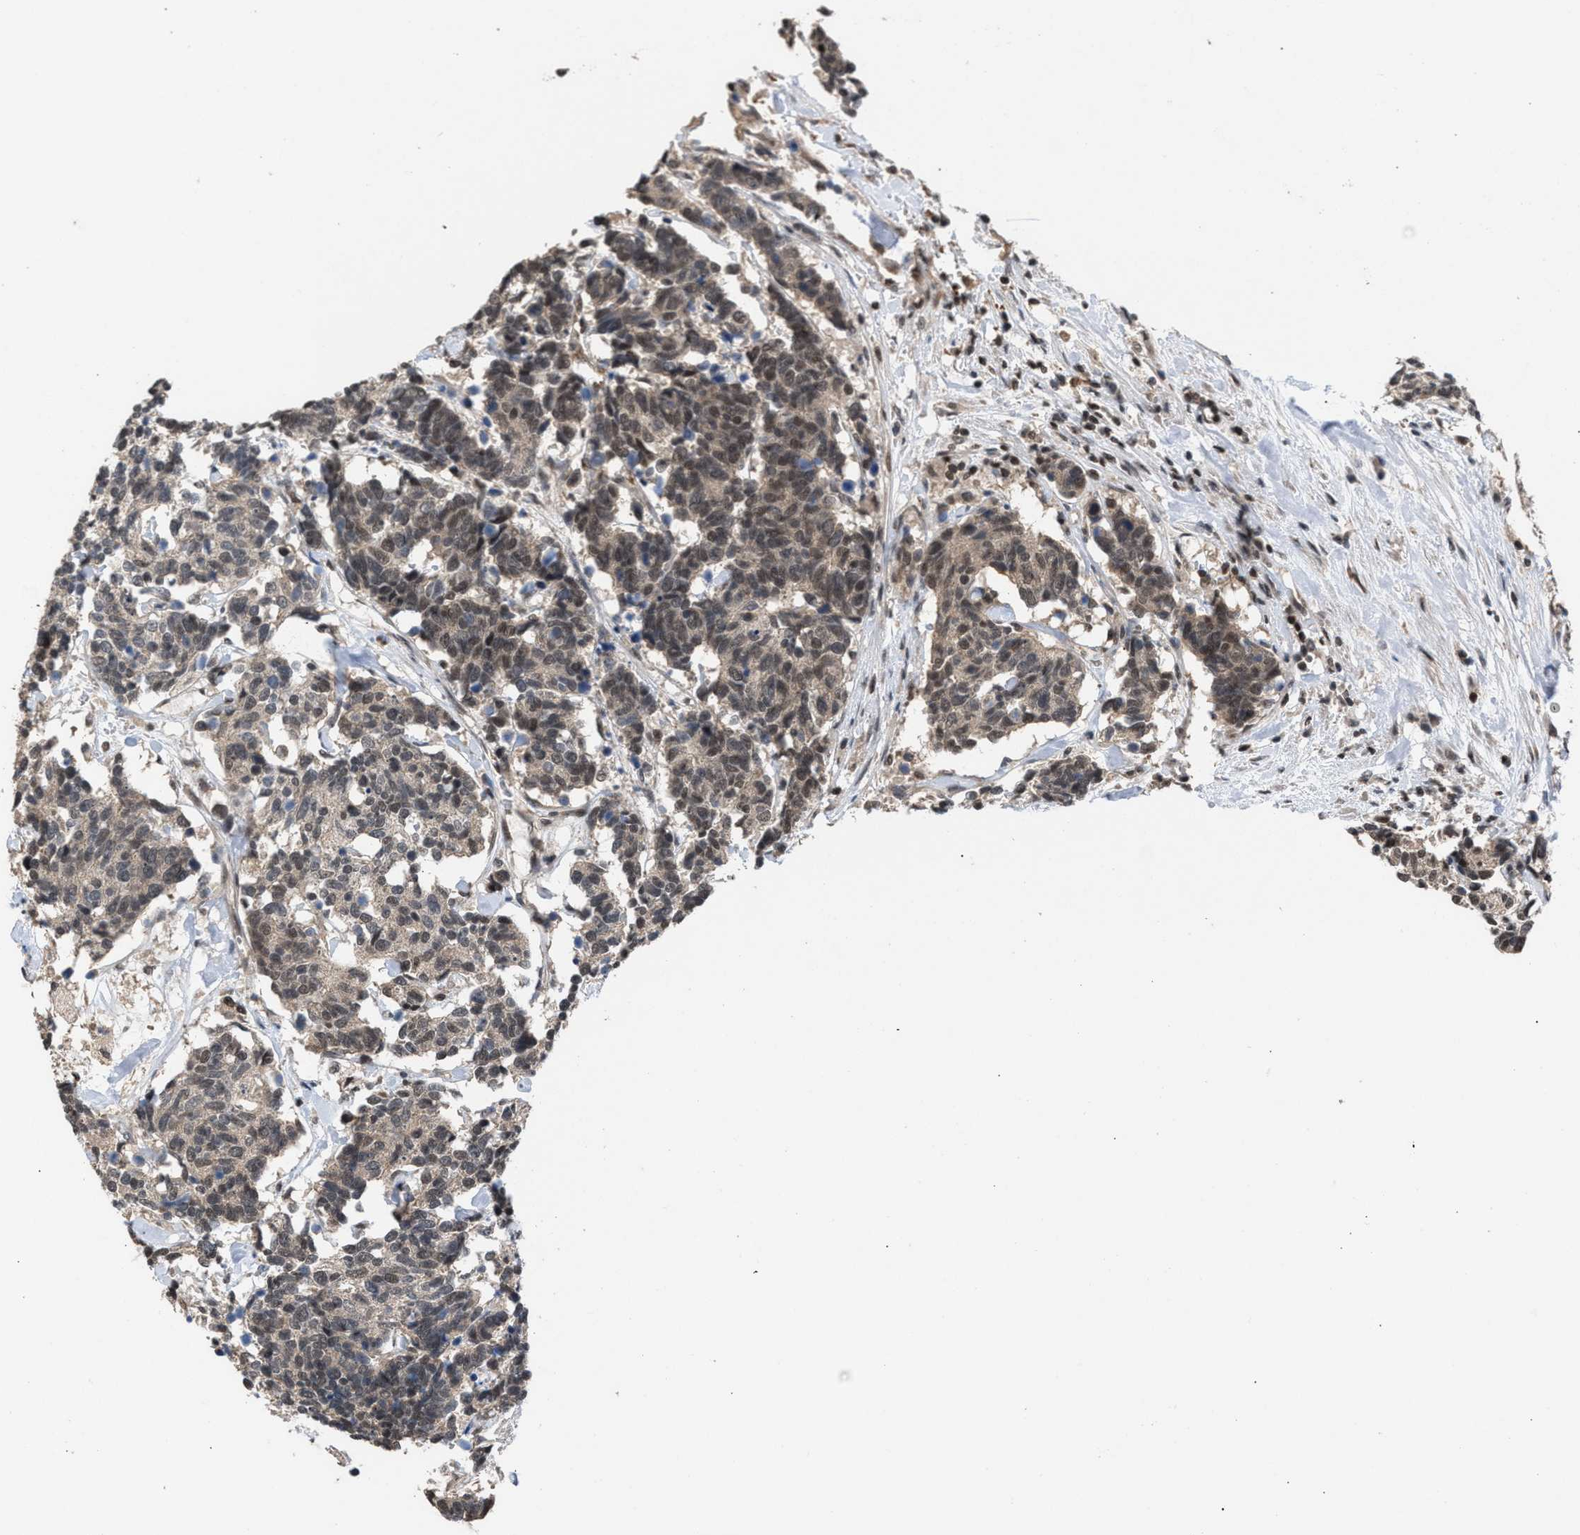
{"staining": {"intensity": "weak", "quantity": "25%-75%", "location": "cytoplasmic/membranous,nuclear"}, "tissue": "carcinoid", "cell_type": "Tumor cells", "image_type": "cancer", "snomed": [{"axis": "morphology", "description": "Carcinoma, NOS"}, {"axis": "morphology", "description": "Carcinoid, malignant, NOS"}, {"axis": "topography", "description": "Urinary bladder"}], "caption": "A brown stain labels weak cytoplasmic/membranous and nuclear positivity of a protein in carcinoma tumor cells.", "gene": "C9orf78", "patient": {"sex": "male", "age": 57}}